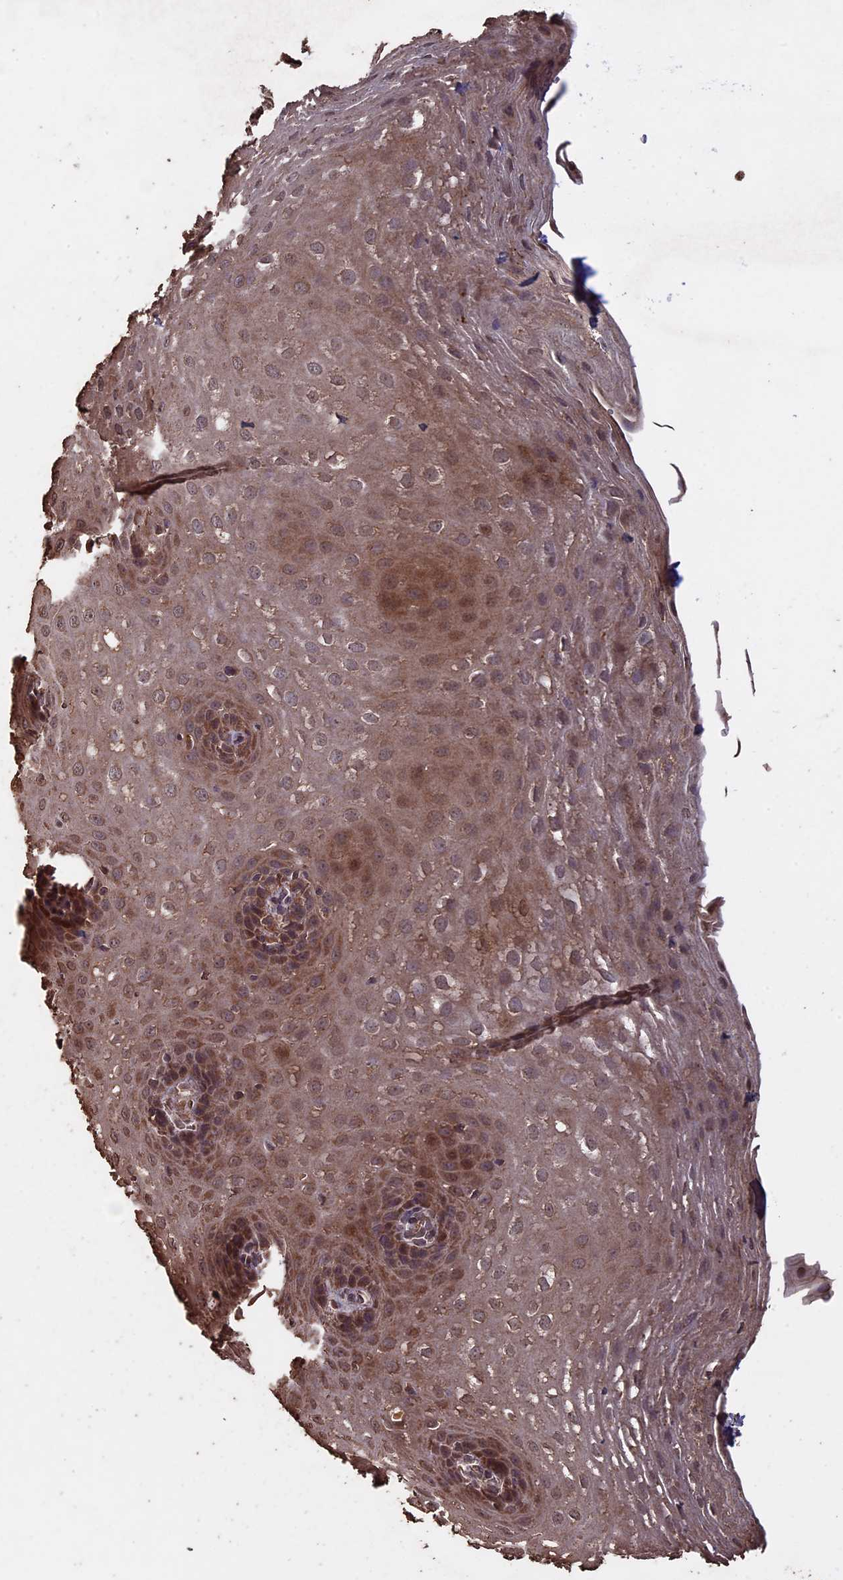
{"staining": {"intensity": "moderate", "quantity": ">75%", "location": "cytoplasmic/membranous"}, "tissue": "esophagus", "cell_type": "Squamous epithelial cells", "image_type": "normal", "snomed": [{"axis": "morphology", "description": "Normal tissue, NOS"}, {"axis": "topography", "description": "Esophagus"}], "caption": "Protein positivity by immunohistochemistry (IHC) shows moderate cytoplasmic/membranous positivity in approximately >75% of squamous epithelial cells in normal esophagus.", "gene": "HUNK", "patient": {"sex": "female", "age": 66}}